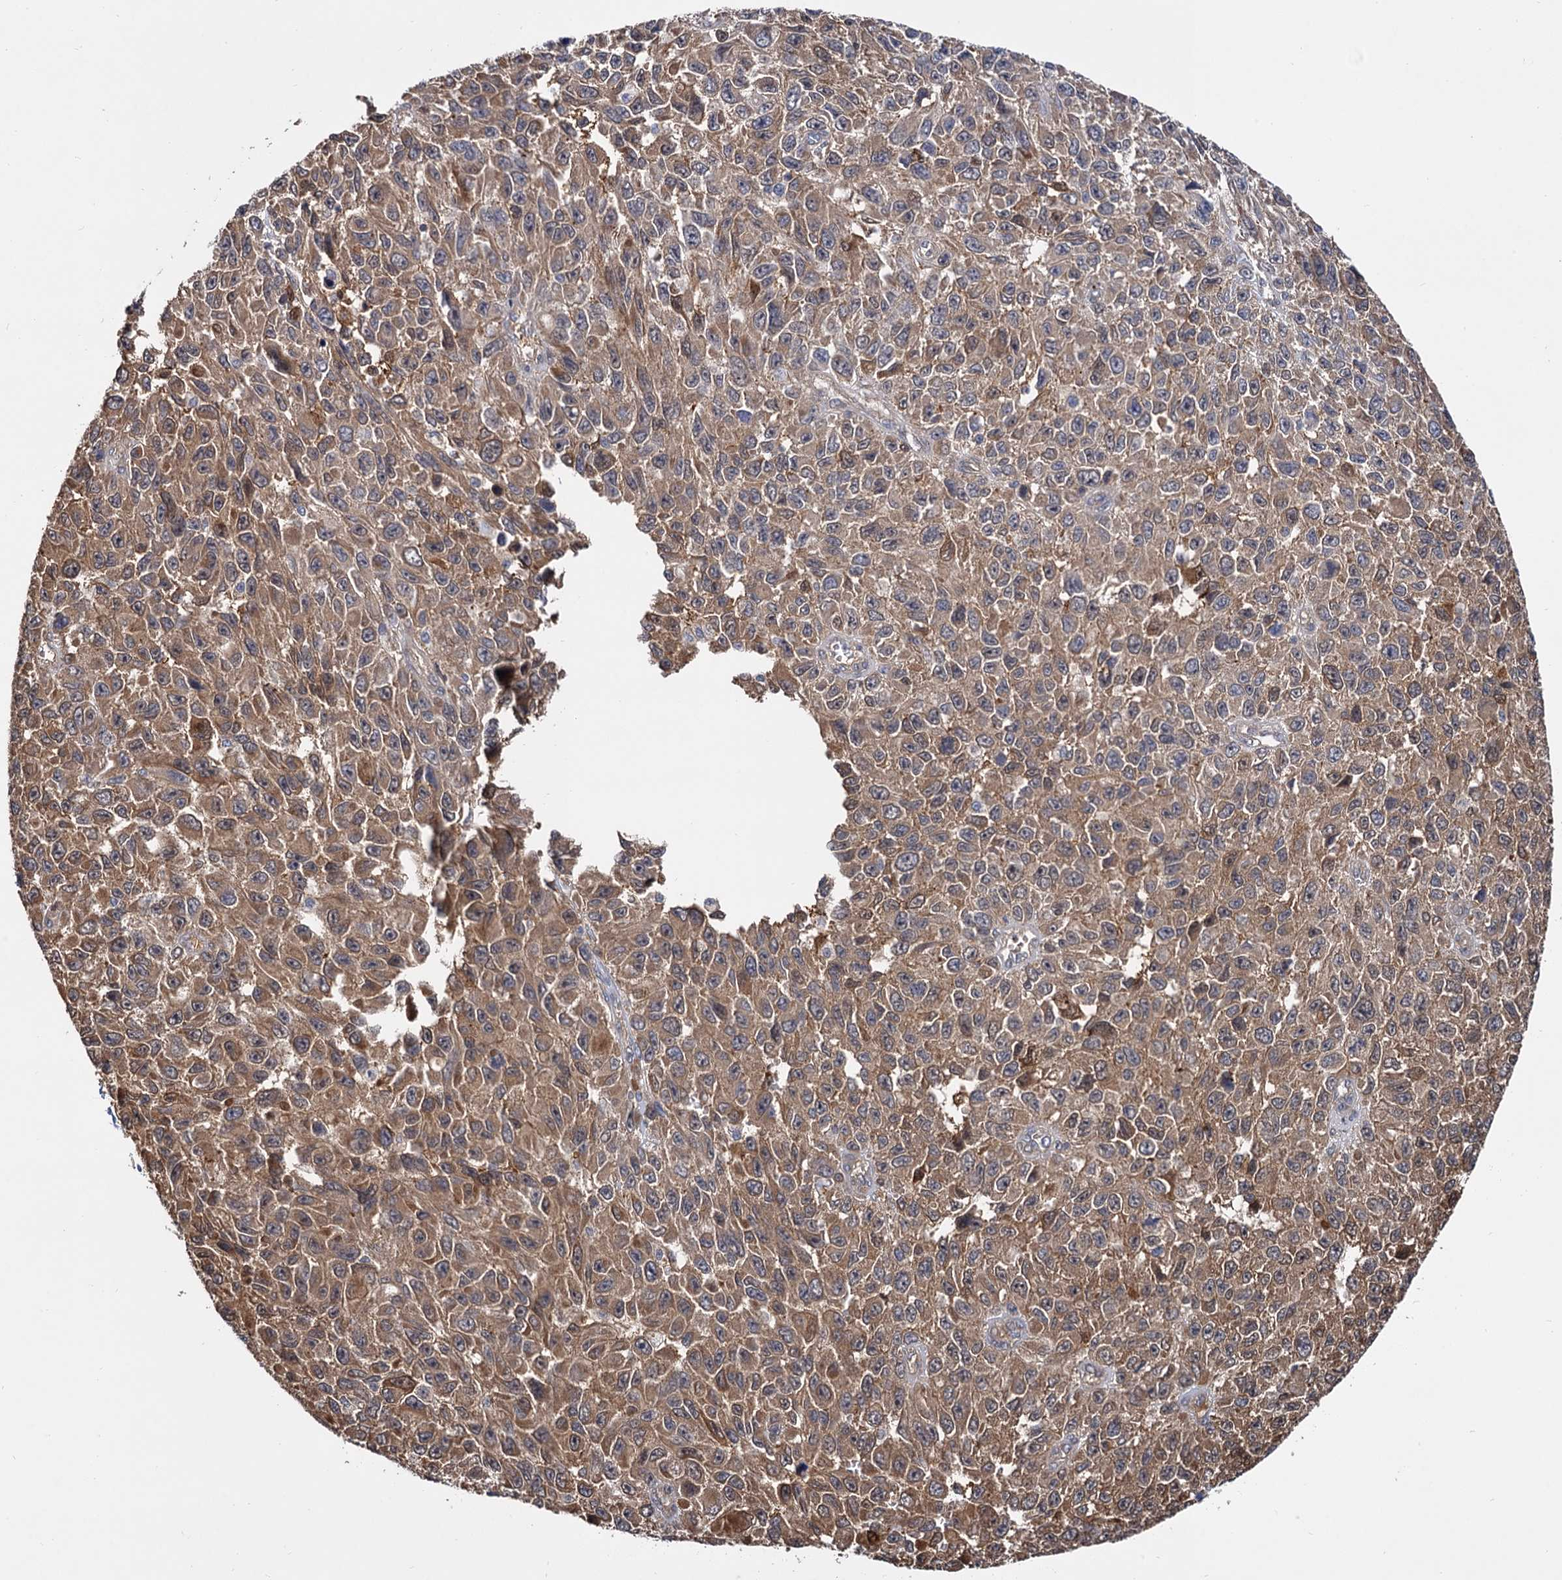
{"staining": {"intensity": "moderate", "quantity": ">75%", "location": "cytoplasmic/membranous"}, "tissue": "melanoma", "cell_type": "Tumor cells", "image_type": "cancer", "snomed": [{"axis": "morphology", "description": "Normal tissue, NOS"}, {"axis": "morphology", "description": "Malignant melanoma, NOS"}, {"axis": "topography", "description": "Skin"}], "caption": "This photomicrograph shows immunohistochemistry staining of melanoma, with medium moderate cytoplasmic/membranous staining in approximately >75% of tumor cells.", "gene": "SELENOP", "patient": {"sex": "female", "age": 96}}